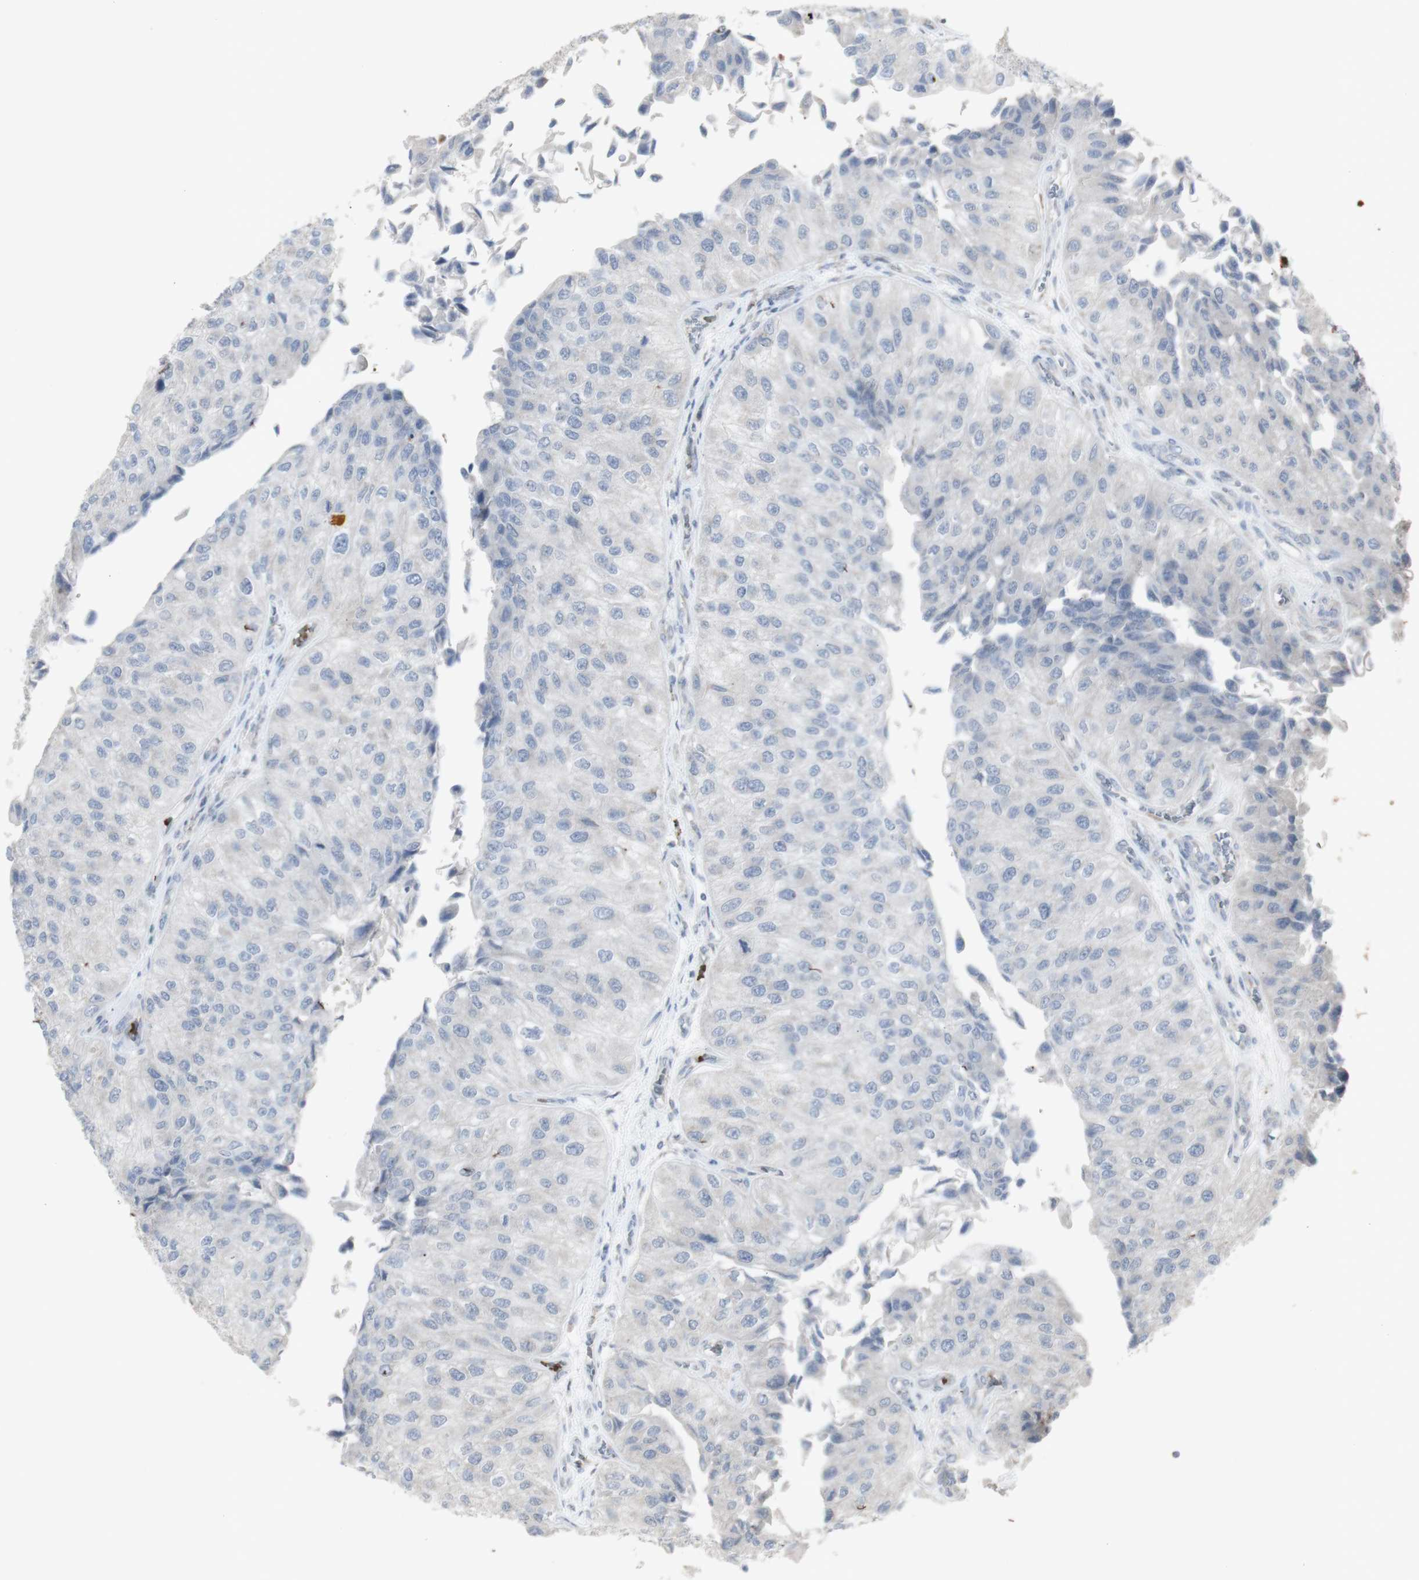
{"staining": {"intensity": "negative", "quantity": "none", "location": "none"}, "tissue": "urothelial cancer", "cell_type": "Tumor cells", "image_type": "cancer", "snomed": [{"axis": "morphology", "description": "Urothelial carcinoma, High grade"}, {"axis": "topography", "description": "Kidney"}, {"axis": "topography", "description": "Urinary bladder"}], "caption": "Tumor cells show no significant staining in urothelial cancer.", "gene": "INS", "patient": {"sex": "male", "age": 77}}